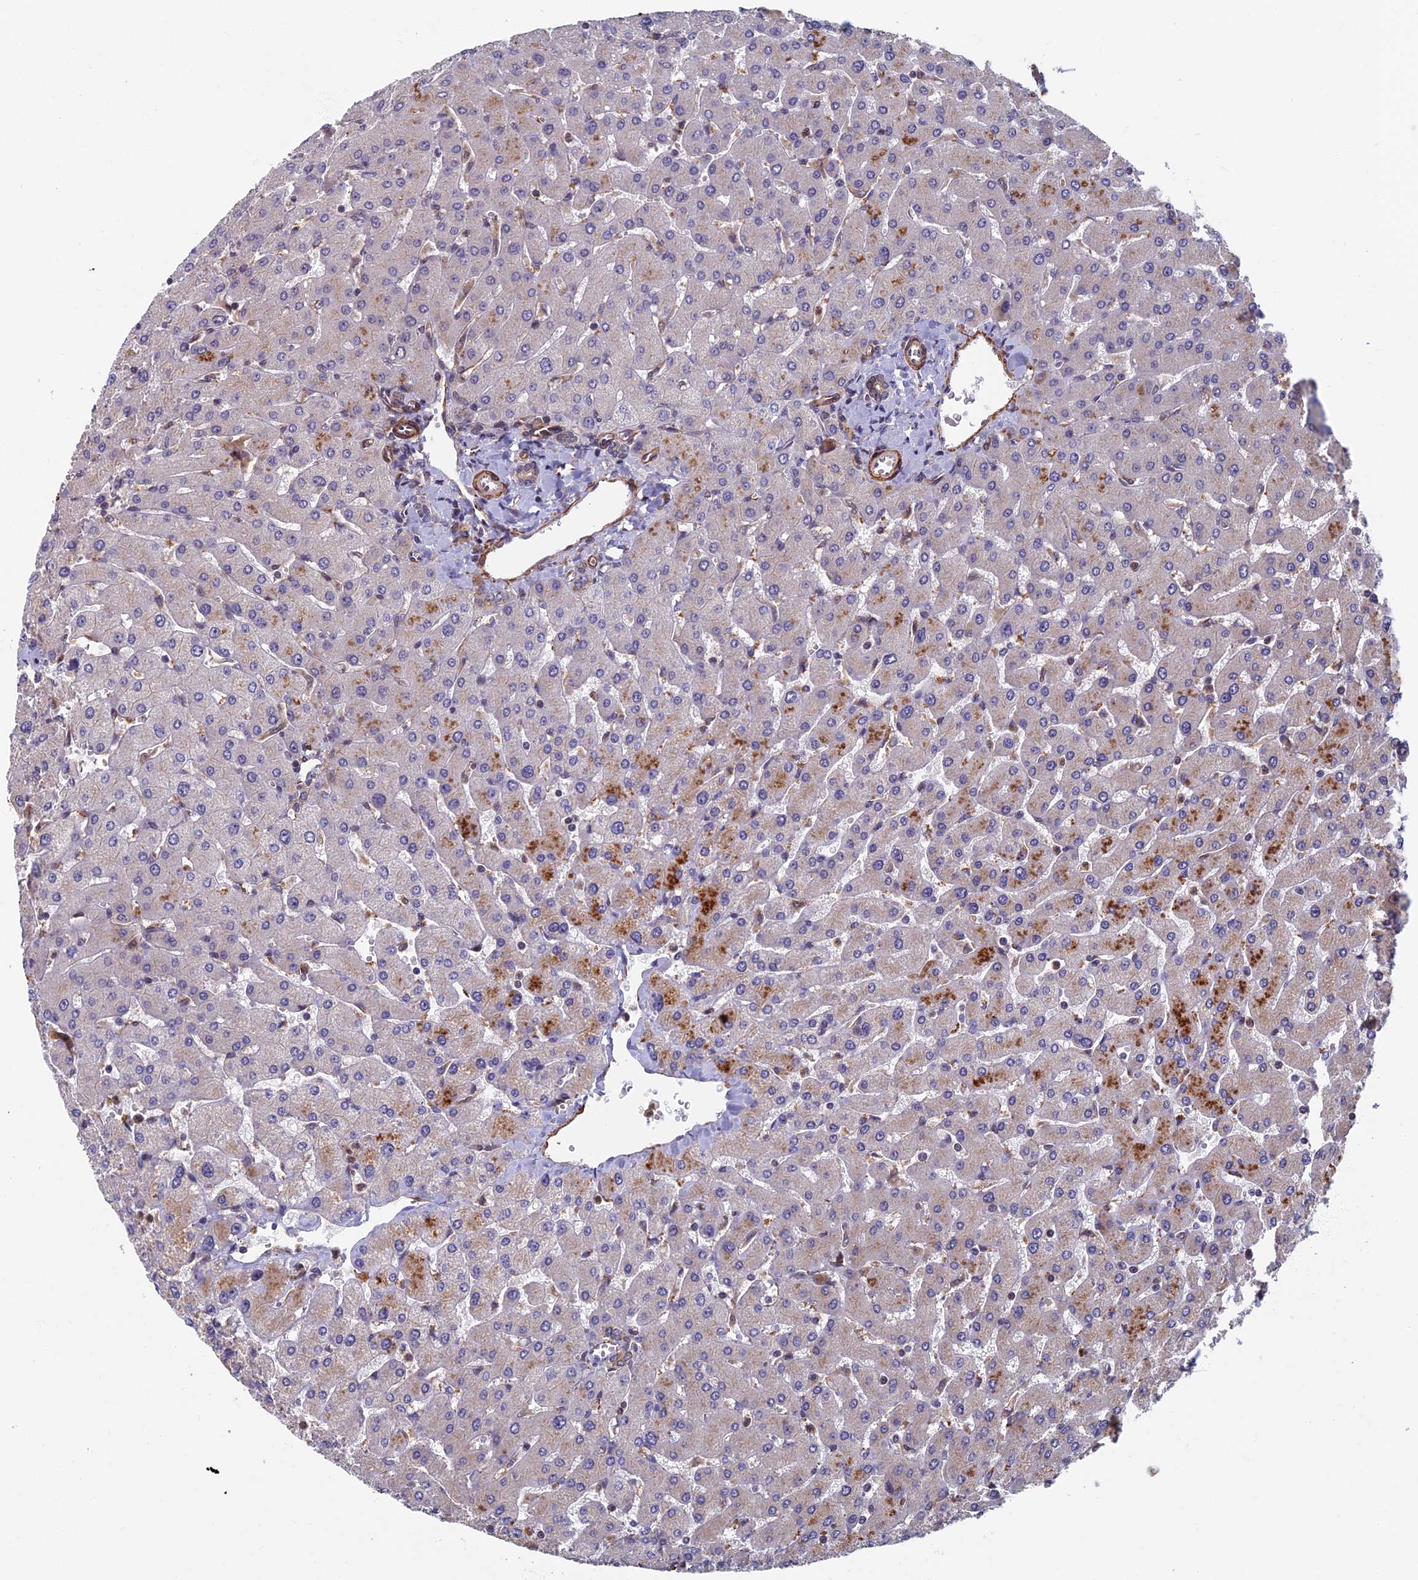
{"staining": {"intensity": "weak", "quantity": "25%-75%", "location": "cytoplasmic/membranous"}, "tissue": "liver", "cell_type": "Cholangiocytes", "image_type": "normal", "snomed": [{"axis": "morphology", "description": "Normal tissue, NOS"}, {"axis": "topography", "description": "Liver"}], "caption": "Liver stained with a brown dye shows weak cytoplasmic/membranous positive expression in about 25%-75% of cholangiocytes.", "gene": "CTDP1", "patient": {"sex": "male", "age": 55}}